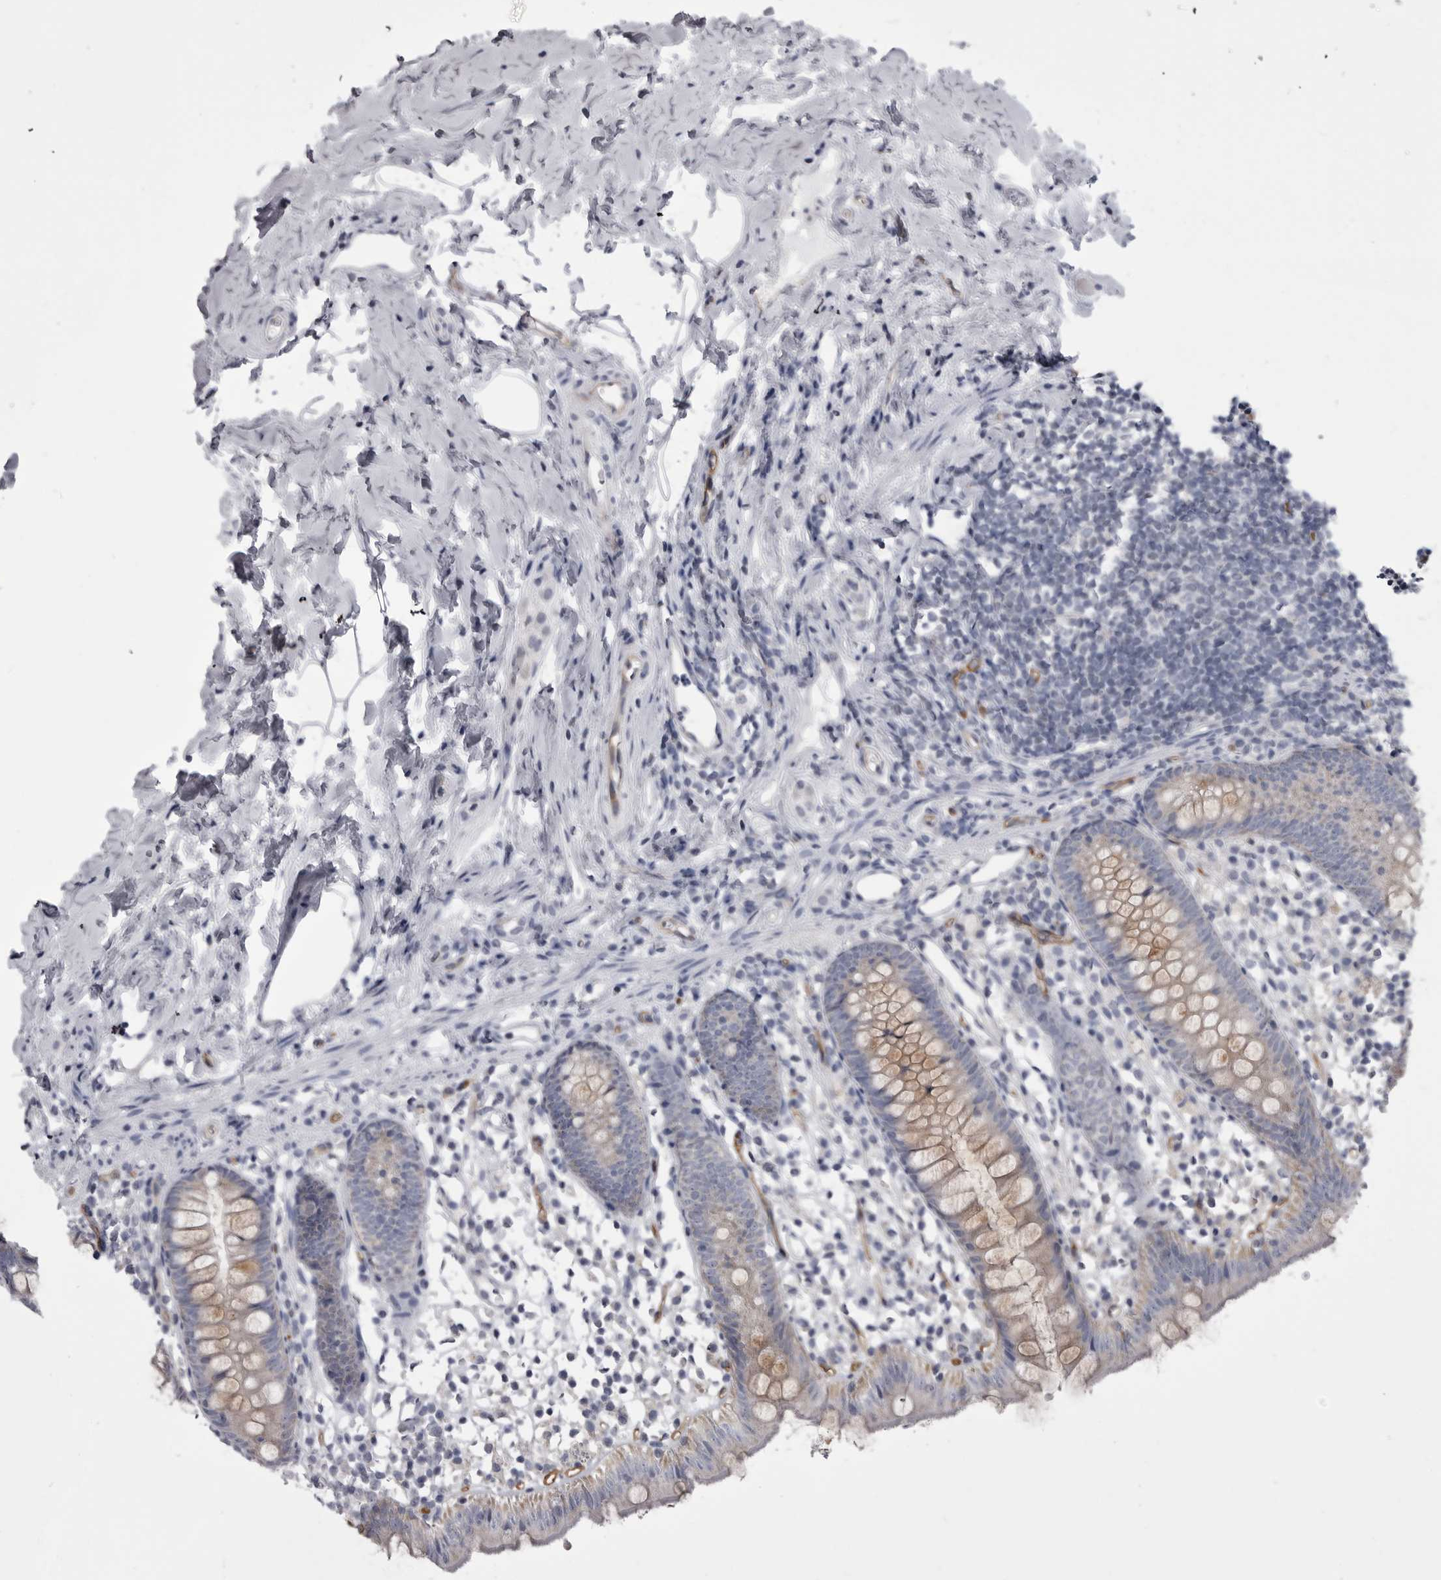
{"staining": {"intensity": "weak", "quantity": "25%-75%", "location": "cytoplasmic/membranous"}, "tissue": "appendix", "cell_type": "Glandular cells", "image_type": "normal", "snomed": [{"axis": "morphology", "description": "Normal tissue, NOS"}, {"axis": "topography", "description": "Appendix"}], "caption": "Immunohistochemistry micrograph of unremarkable human appendix stained for a protein (brown), which reveals low levels of weak cytoplasmic/membranous expression in about 25%-75% of glandular cells.", "gene": "OPLAH", "patient": {"sex": "female", "age": 20}}